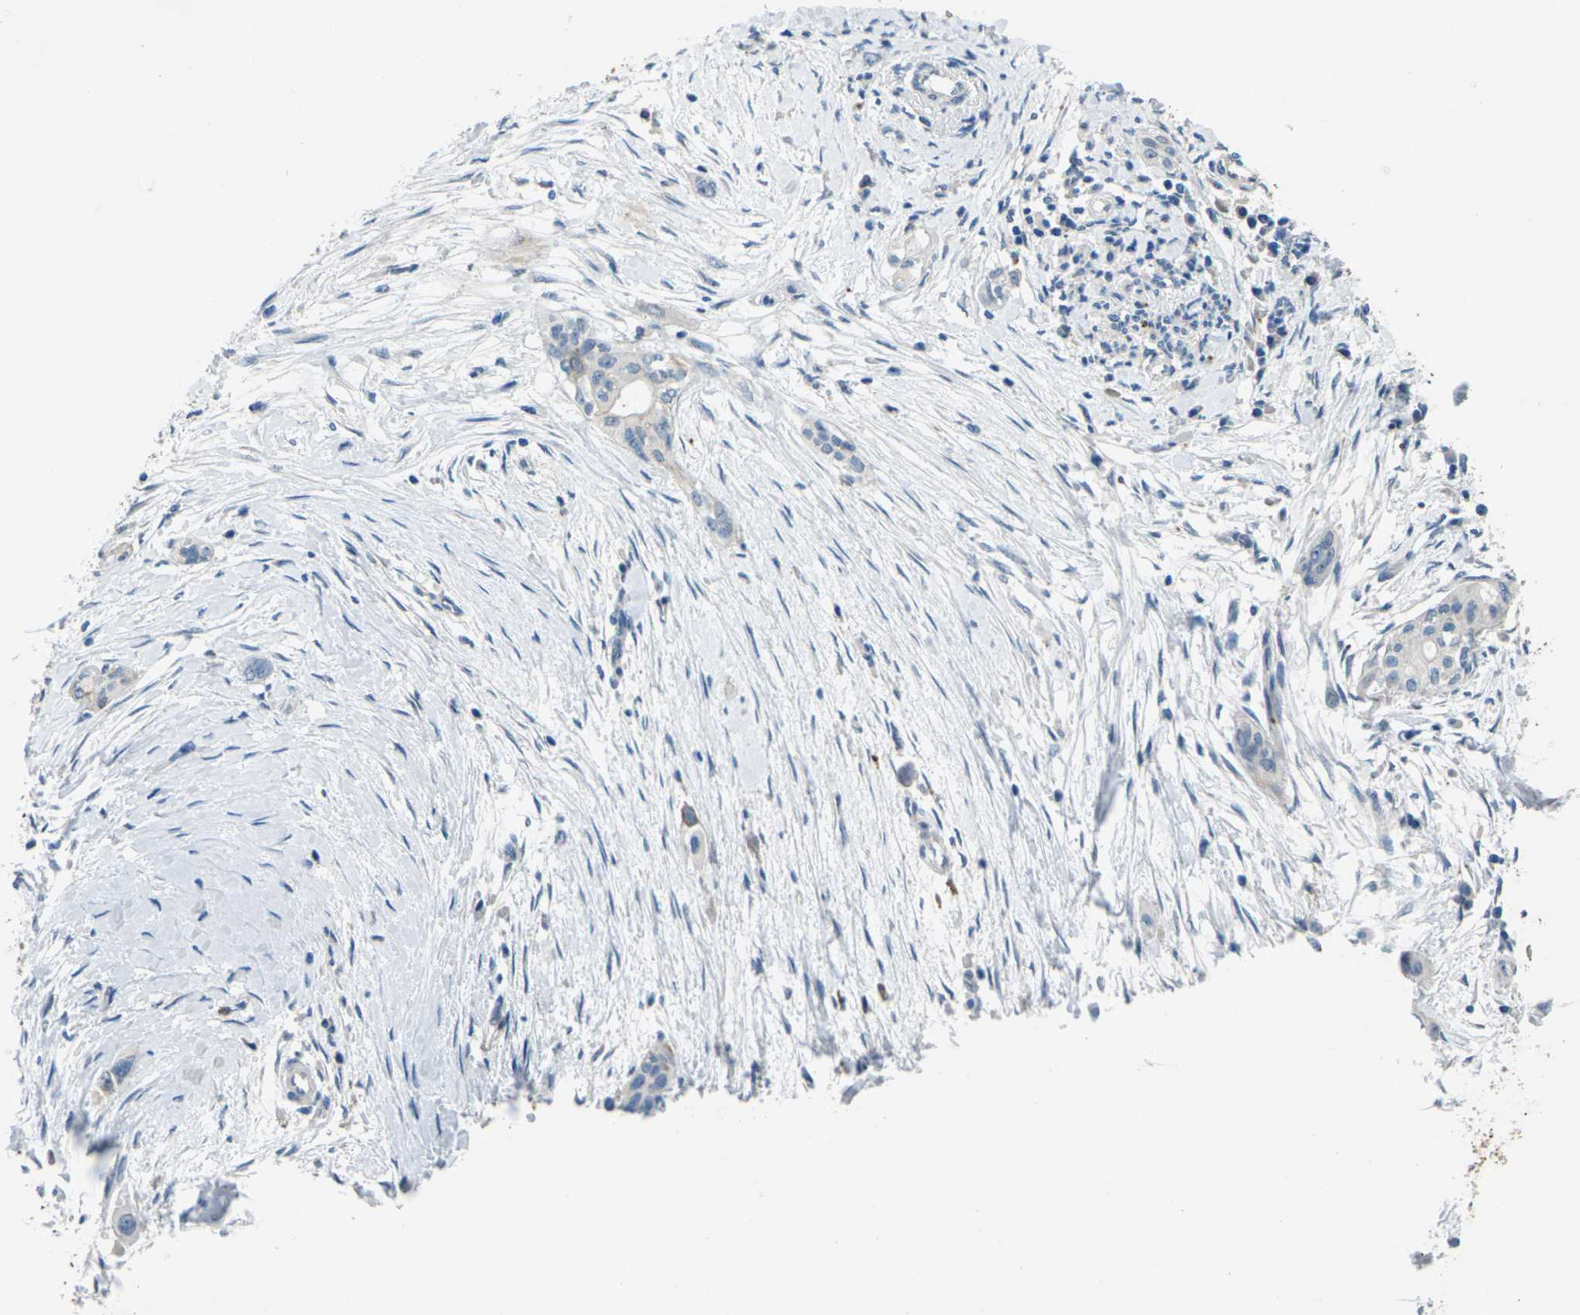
{"staining": {"intensity": "moderate", "quantity": "<25%", "location": "cytoplasmic/membranous"}, "tissue": "pancreatic cancer", "cell_type": "Tumor cells", "image_type": "cancer", "snomed": [{"axis": "morphology", "description": "Adenocarcinoma, NOS"}, {"axis": "topography", "description": "Pancreas"}], "caption": "This micrograph exhibits IHC staining of pancreatic adenocarcinoma, with low moderate cytoplasmic/membranous positivity in about <25% of tumor cells.", "gene": "SIGLEC14", "patient": {"sex": "female", "age": 60}}